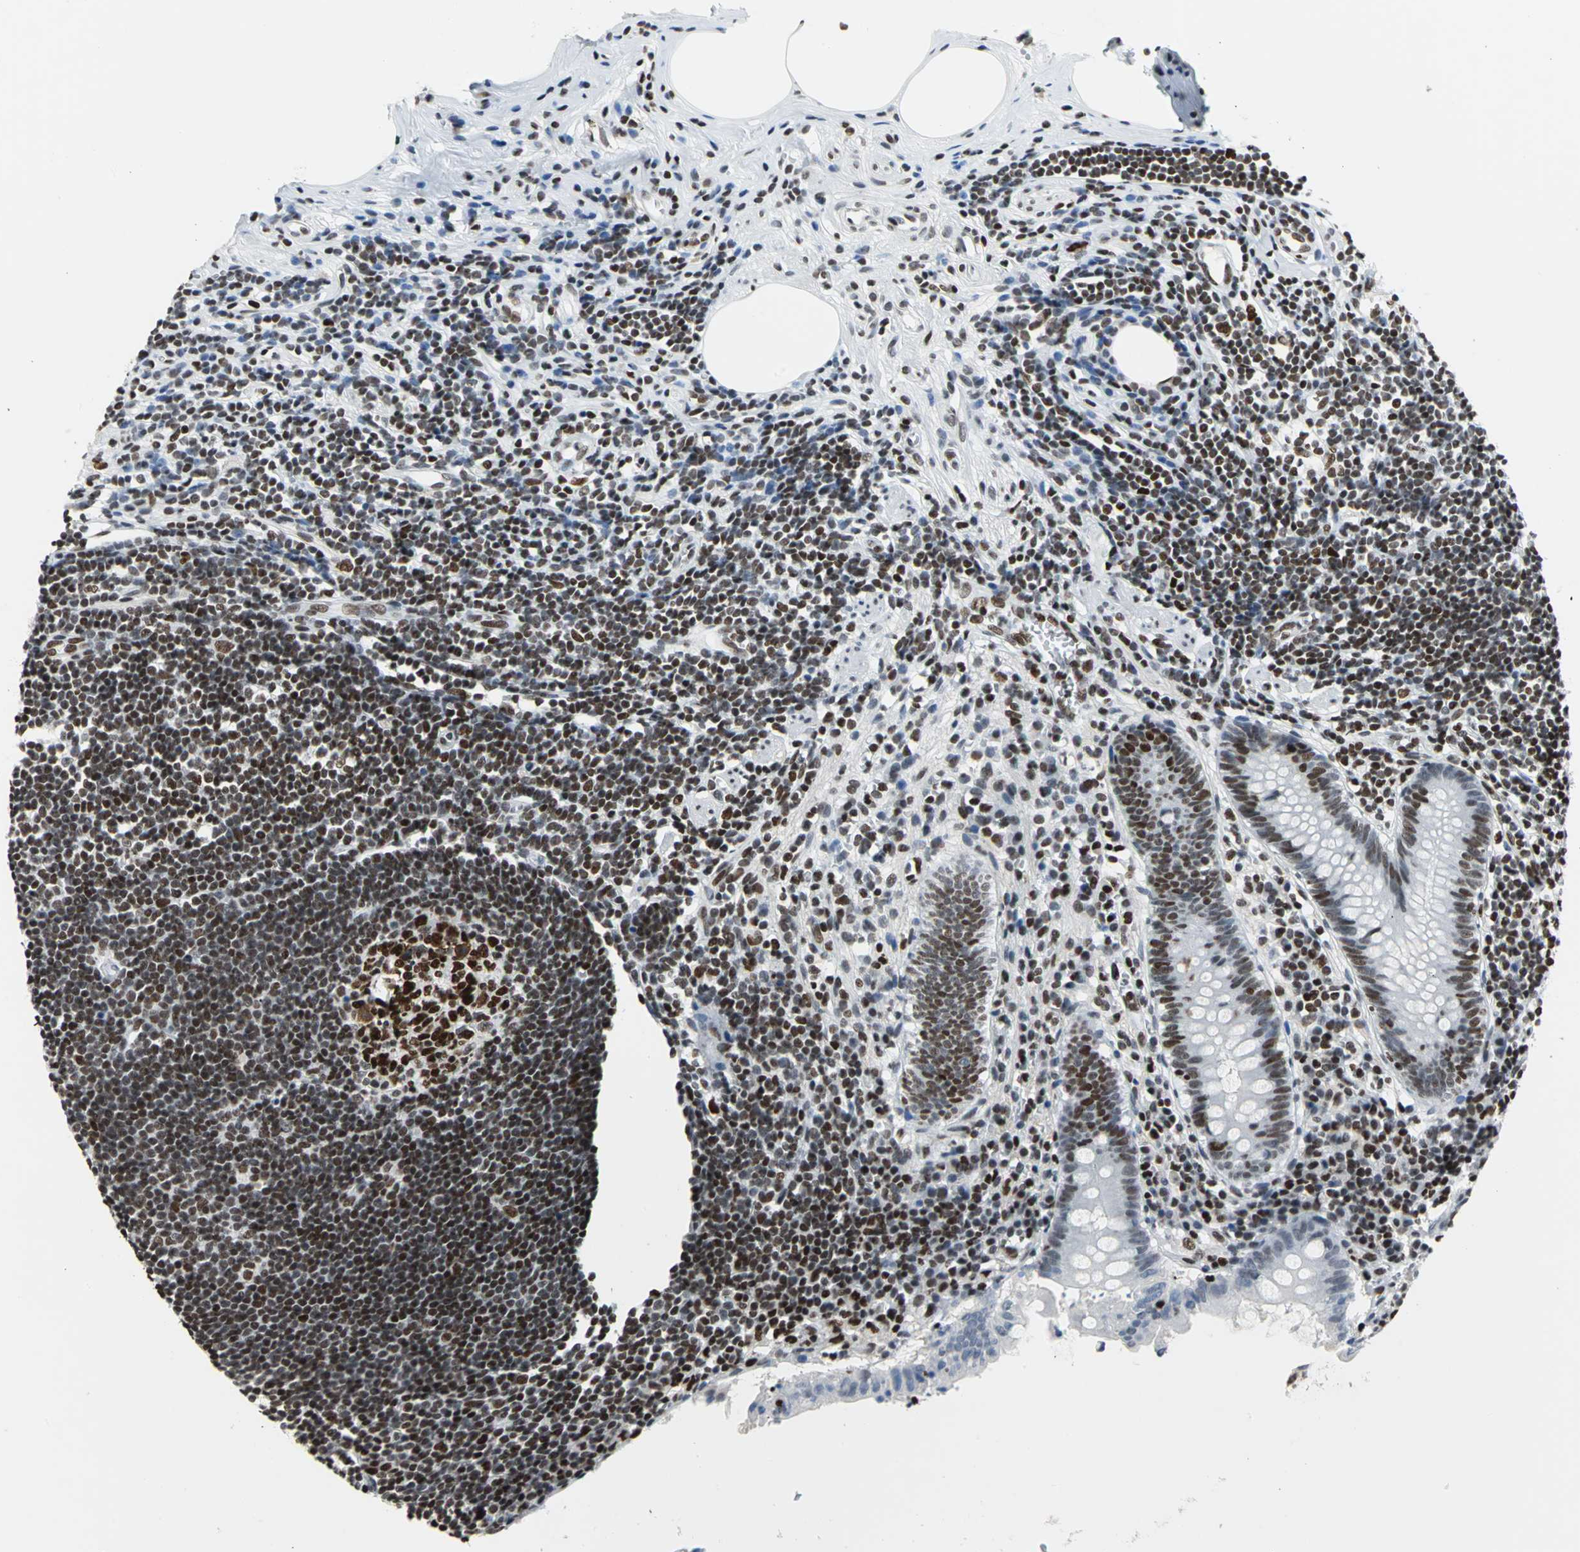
{"staining": {"intensity": "strong", "quantity": "25%-75%", "location": "nuclear"}, "tissue": "appendix", "cell_type": "Glandular cells", "image_type": "normal", "snomed": [{"axis": "morphology", "description": "Normal tissue, NOS"}, {"axis": "topography", "description": "Appendix"}], "caption": "Benign appendix displays strong nuclear expression in approximately 25%-75% of glandular cells.", "gene": "HNRNPD", "patient": {"sex": "female", "age": 50}}